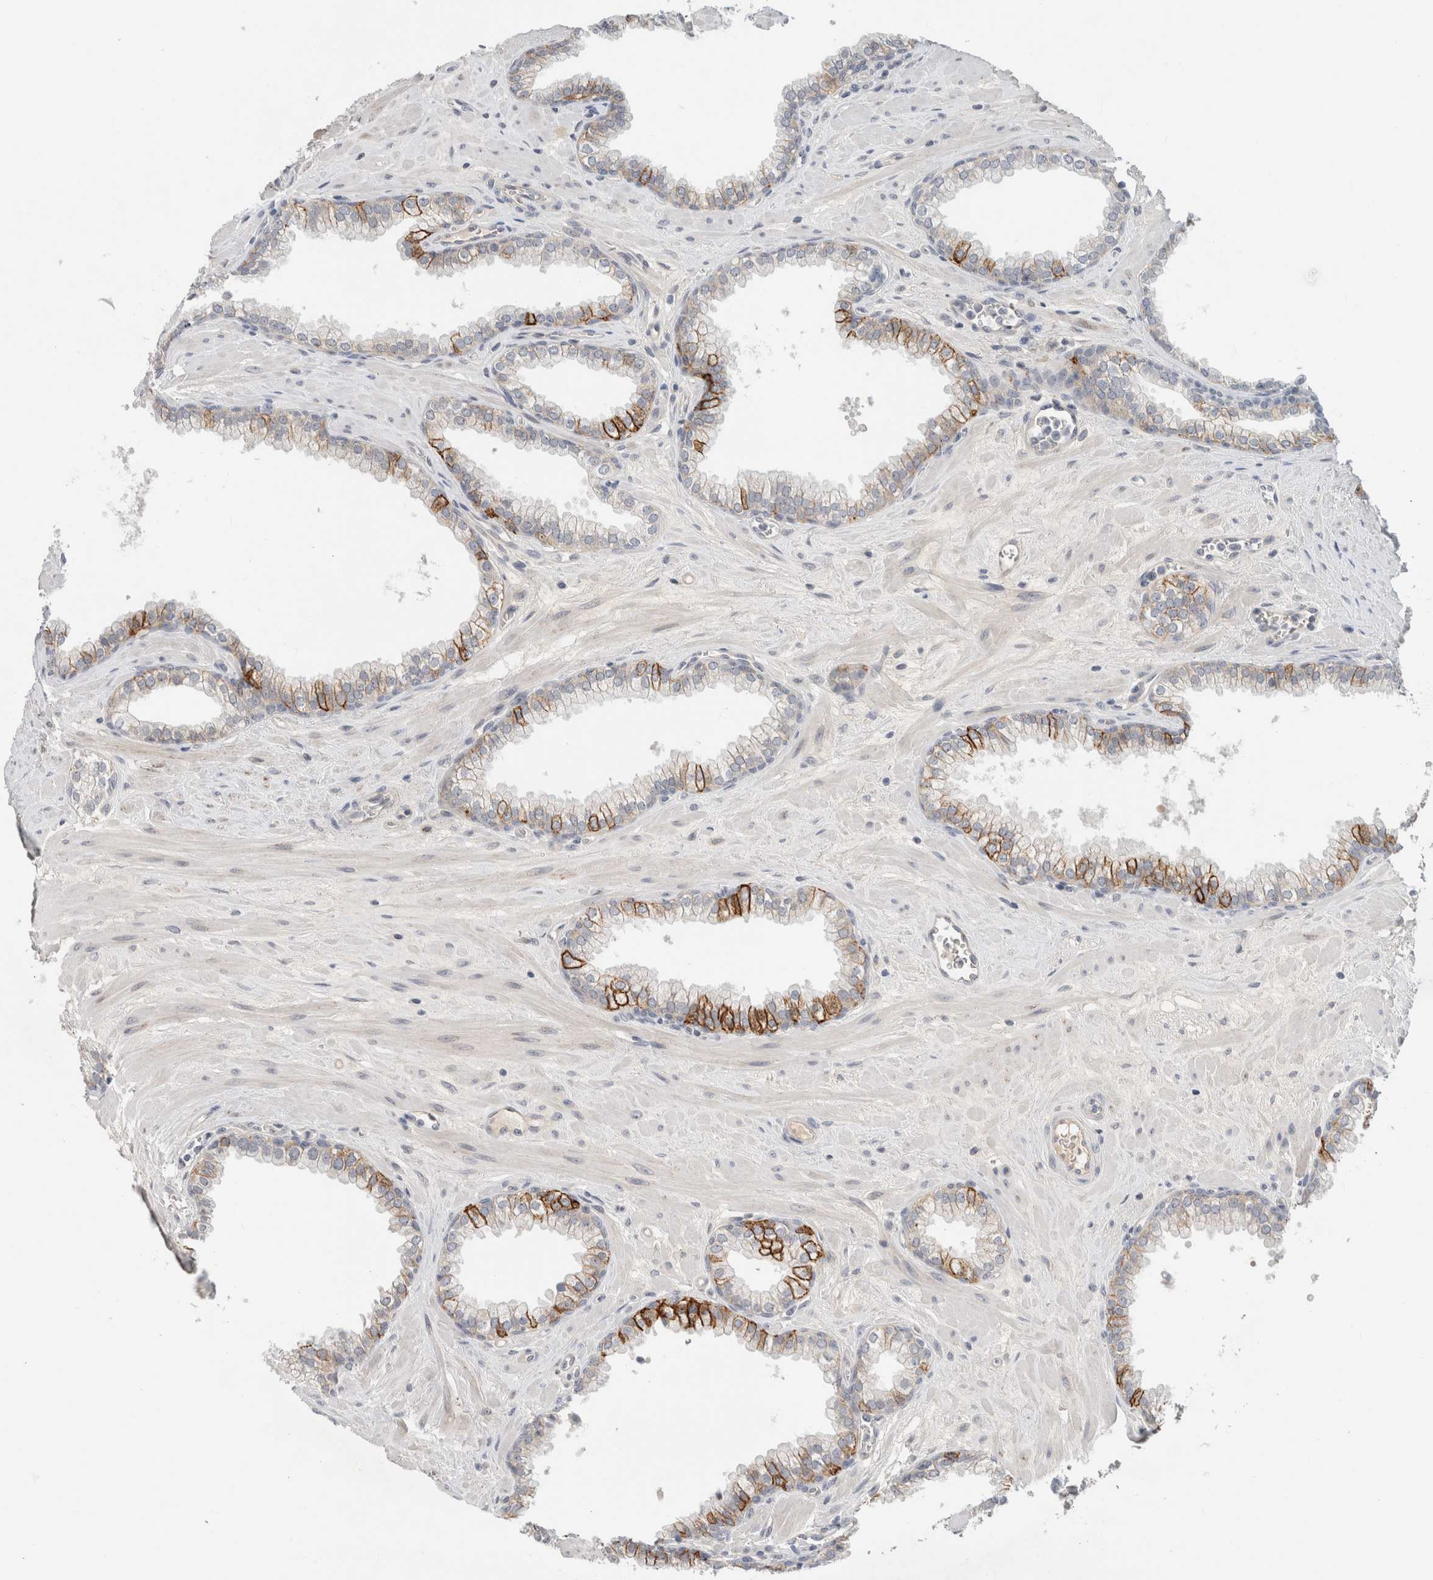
{"staining": {"intensity": "strong", "quantity": "<25%", "location": "cytoplasmic/membranous"}, "tissue": "prostate", "cell_type": "Glandular cells", "image_type": "normal", "snomed": [{"axis": "morphology", "description": "Normal tissue, NOS"}, {"axis": "morphology", "description": "Urothelial carcinoma, Low grade"}, {"axis": "topography", "description": "Urinary bladder"}, {"axis": "topography", "description": "Prostate"}], "caption": "Immunohistochemistry image of benign prostate: human prostate stained using immunohistochemistry (IHC) demonstrates medium levels of strong protein expression localized specifically in the cytoplasmic/membranous of glandular cells, appearing as a cytoplasmic/membranous brown color.", "gene": "HCN3", "patient": {"sex": "male", "age": 60}}